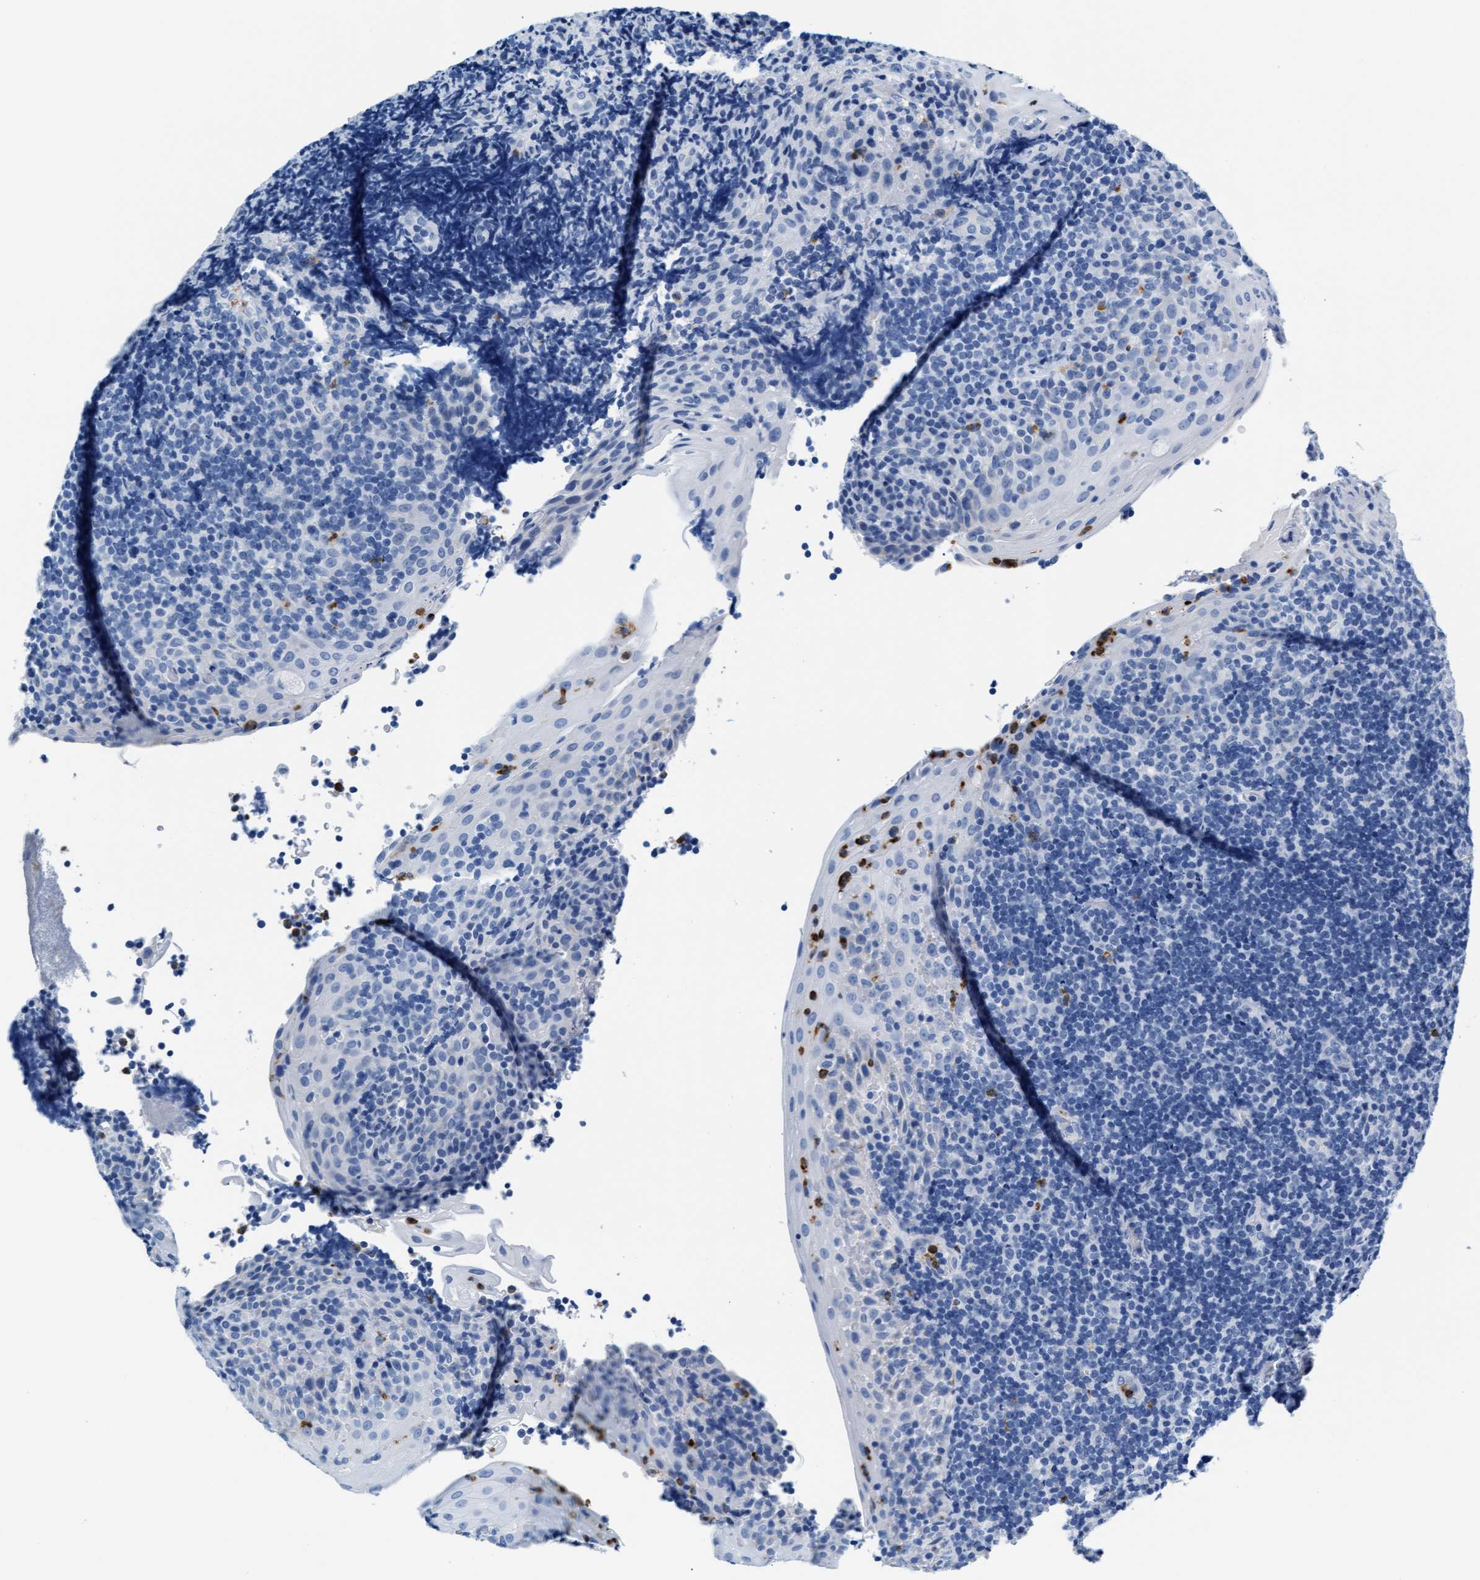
{"staining": {"intensity": "negative", "quantity": "none", "location": "none"}, "tissue": "tonsil", "cell_type": "Germinal center cells", "image_type": "normal", "snomed": [{"axis": "morphology", "description": "Normal tissue, NOS"}, {"axis": "topography", "description": "Tonsil"}], "caption": "High power microscopy histopathology image of an immunohistochemistry image of benign tonsil, revealing no significant staining in germinal center cells. (DAB immunohistochemistry, high magnification).", "gene": "MMP8", "patient": {"sex": "male", "age": 37}}